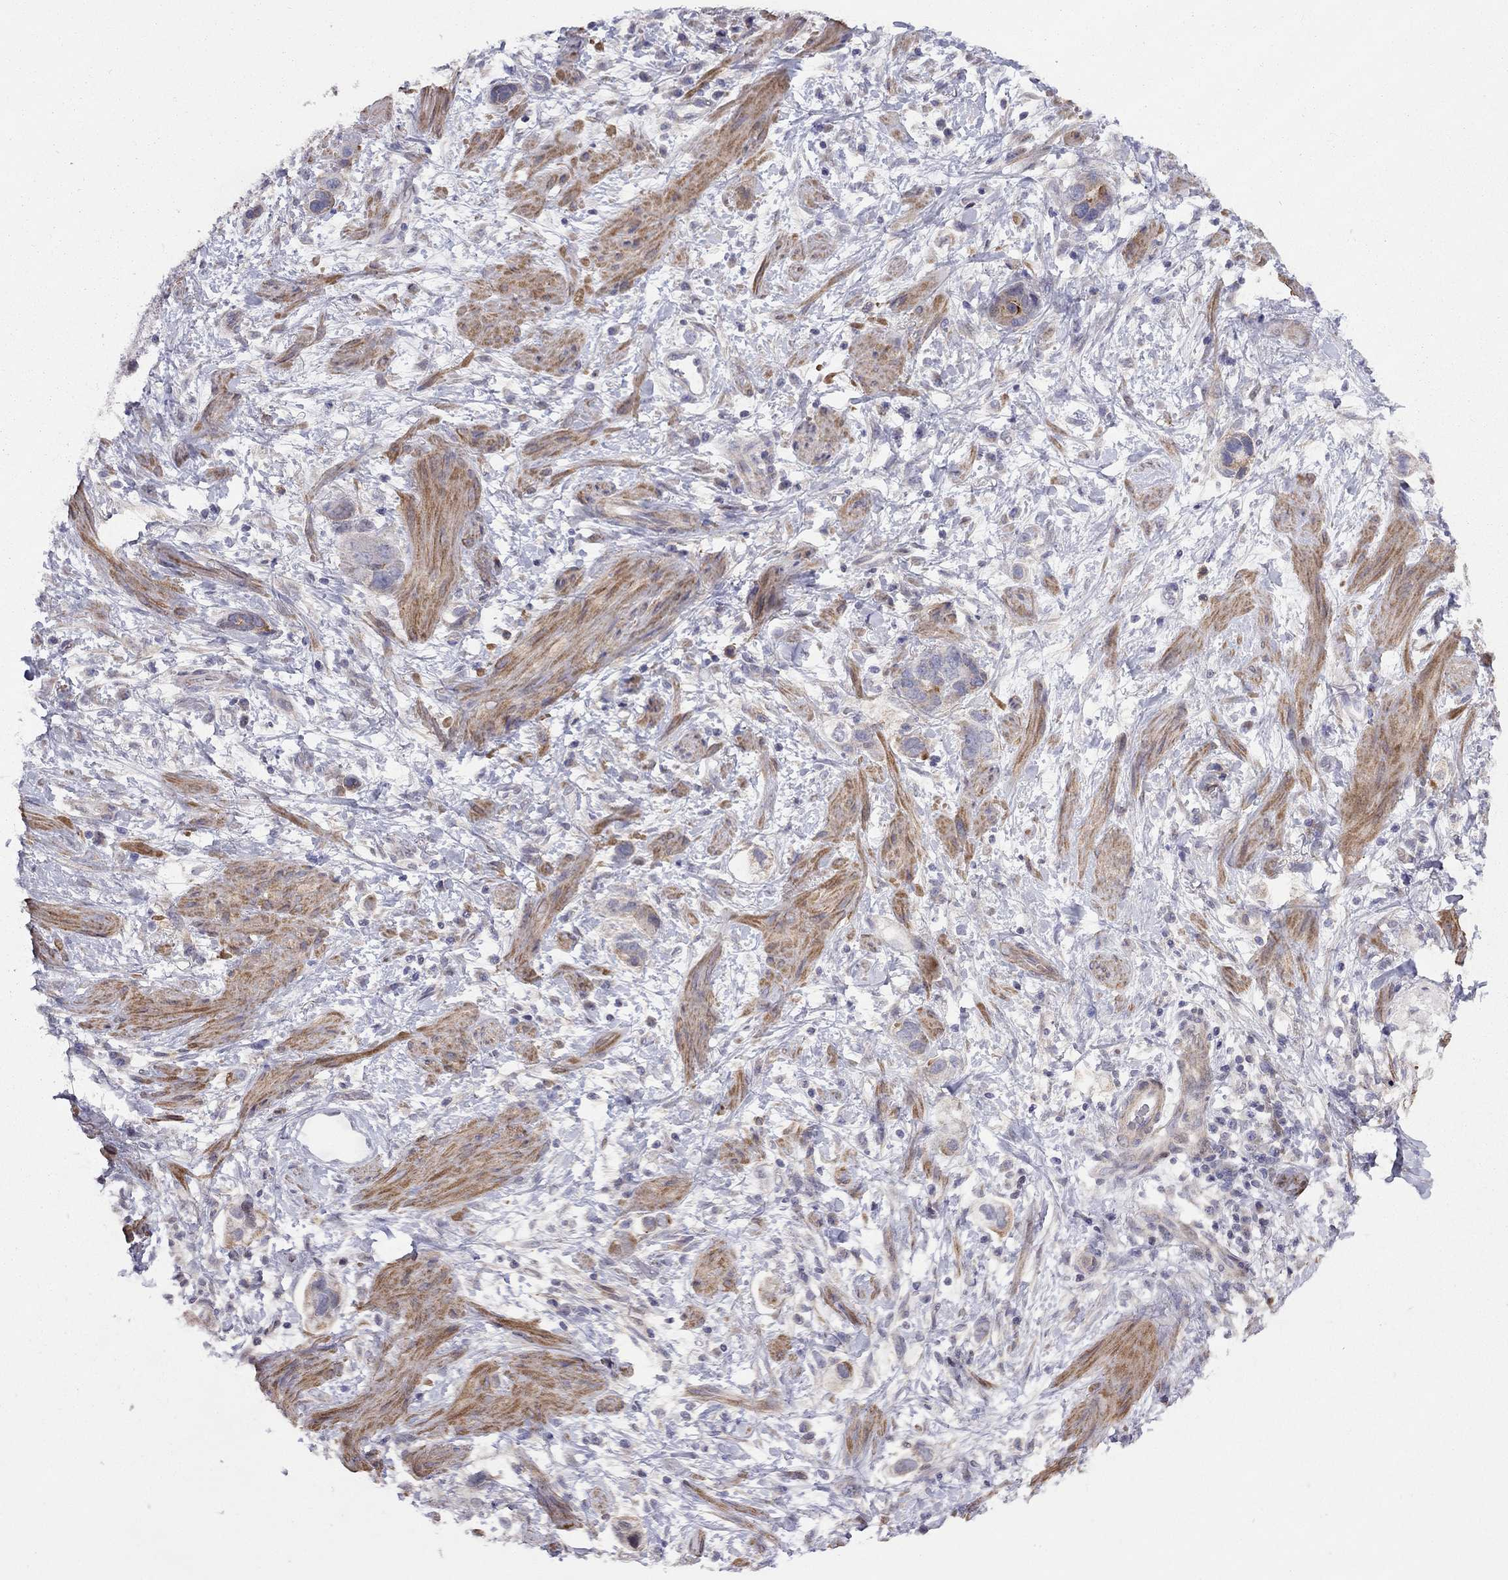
{"staining": {"intensity": "strong", "quantity": "<25%", "location": "cytoplasmic/membranous"}, "tissue": "stomach cancer", "cell_type": "Tumor cells", "image_type": "cancer", "snomed": [{"axis": "morphology", "description": "Adenocarcinoma, NOS"}, {"axis": "topography", "description": "Stomach, lower"}], "caption": "Protein staining of stomach cancer (adenocarcinoma) tissue reveals strong cytoplasmic/membranous expression in about <25% of tumor cells.", "gene": "SYTL2", "patient": {"sex": "female", "age": 93}}